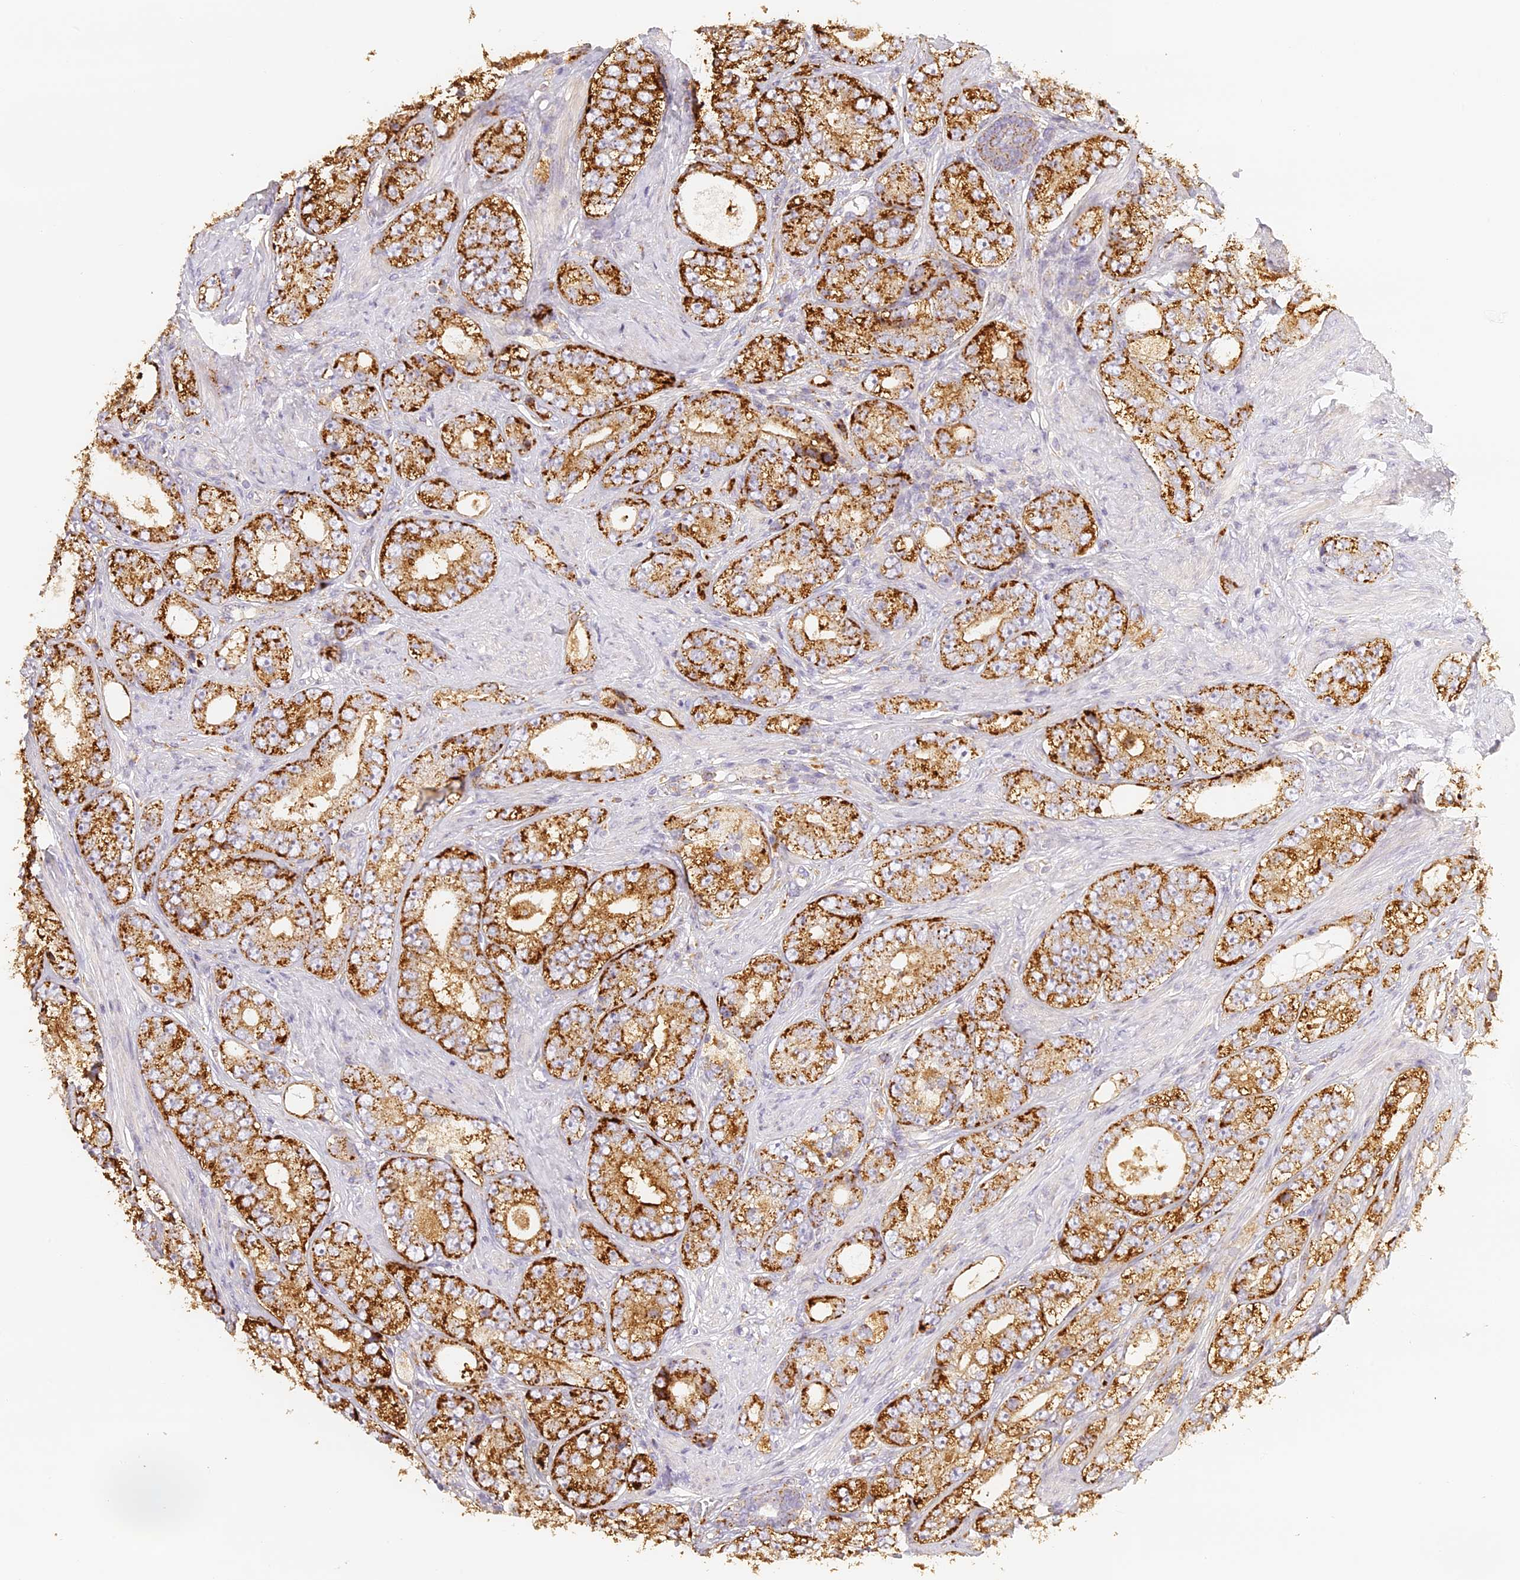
{"staining": {"intensity": "strong", "quantity": ">75%", "location": "cytoplasmic/membranous"}, "tissue": "prostate cancer", "cell_type": "Tumor cells", "image_type": "cancer", "snomed": [{"axis": "morphology", "description": "Adenocarcinoma, High grade"}, {"axis": "topography", "description": "Prostate"}], "caption": "Prostate cancer stained with immunohistochemistry exhibits strong cytoplasmic/membranous positivity in about >75% of tumor cells.", "gene": "LAMP2", "patient": {"sex": "male", "age": 56}}